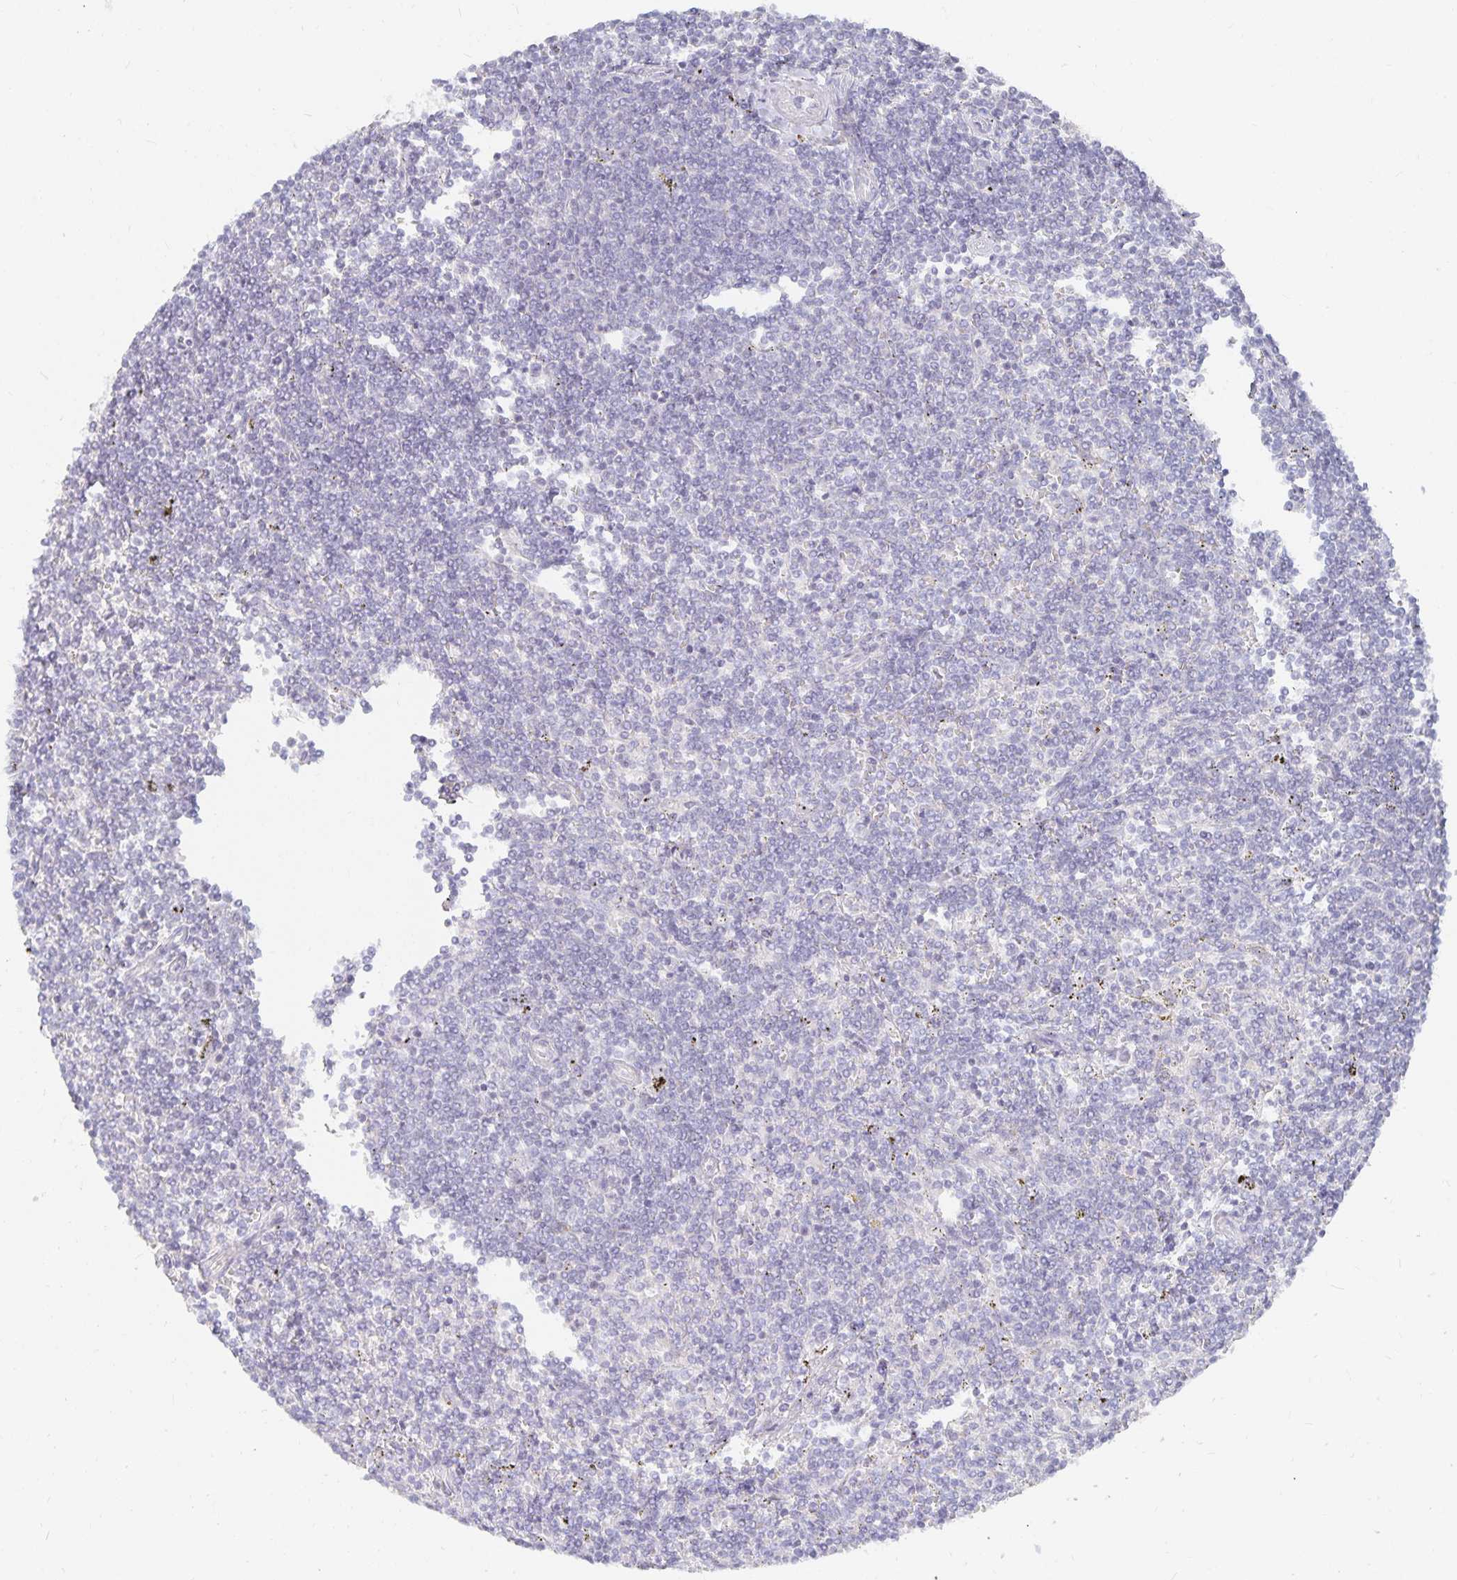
{"staining": {"intensity": "negative", "quantity": "none", "location": "none"}, "tissue": "lymphoma", "cell_type": "Tumor cells", "image_type": "cancer", "snomed": [{"axis": "morphology", "description": "Malignant lymphoma, non-Hodgkin's type, Low grade"}, {"axis": "topography", "description": "Spleen"}], "caption": "This is a photomicrograph of immunohistochemistry staining of lymphoma, which shows no expression in tumor cells. (DAB immunohistochemistry (IHC) visualized using brightfield microscopy, high magnification).", "gene": "DNAH9", "patient": {"sex": "male", "age": 78}}